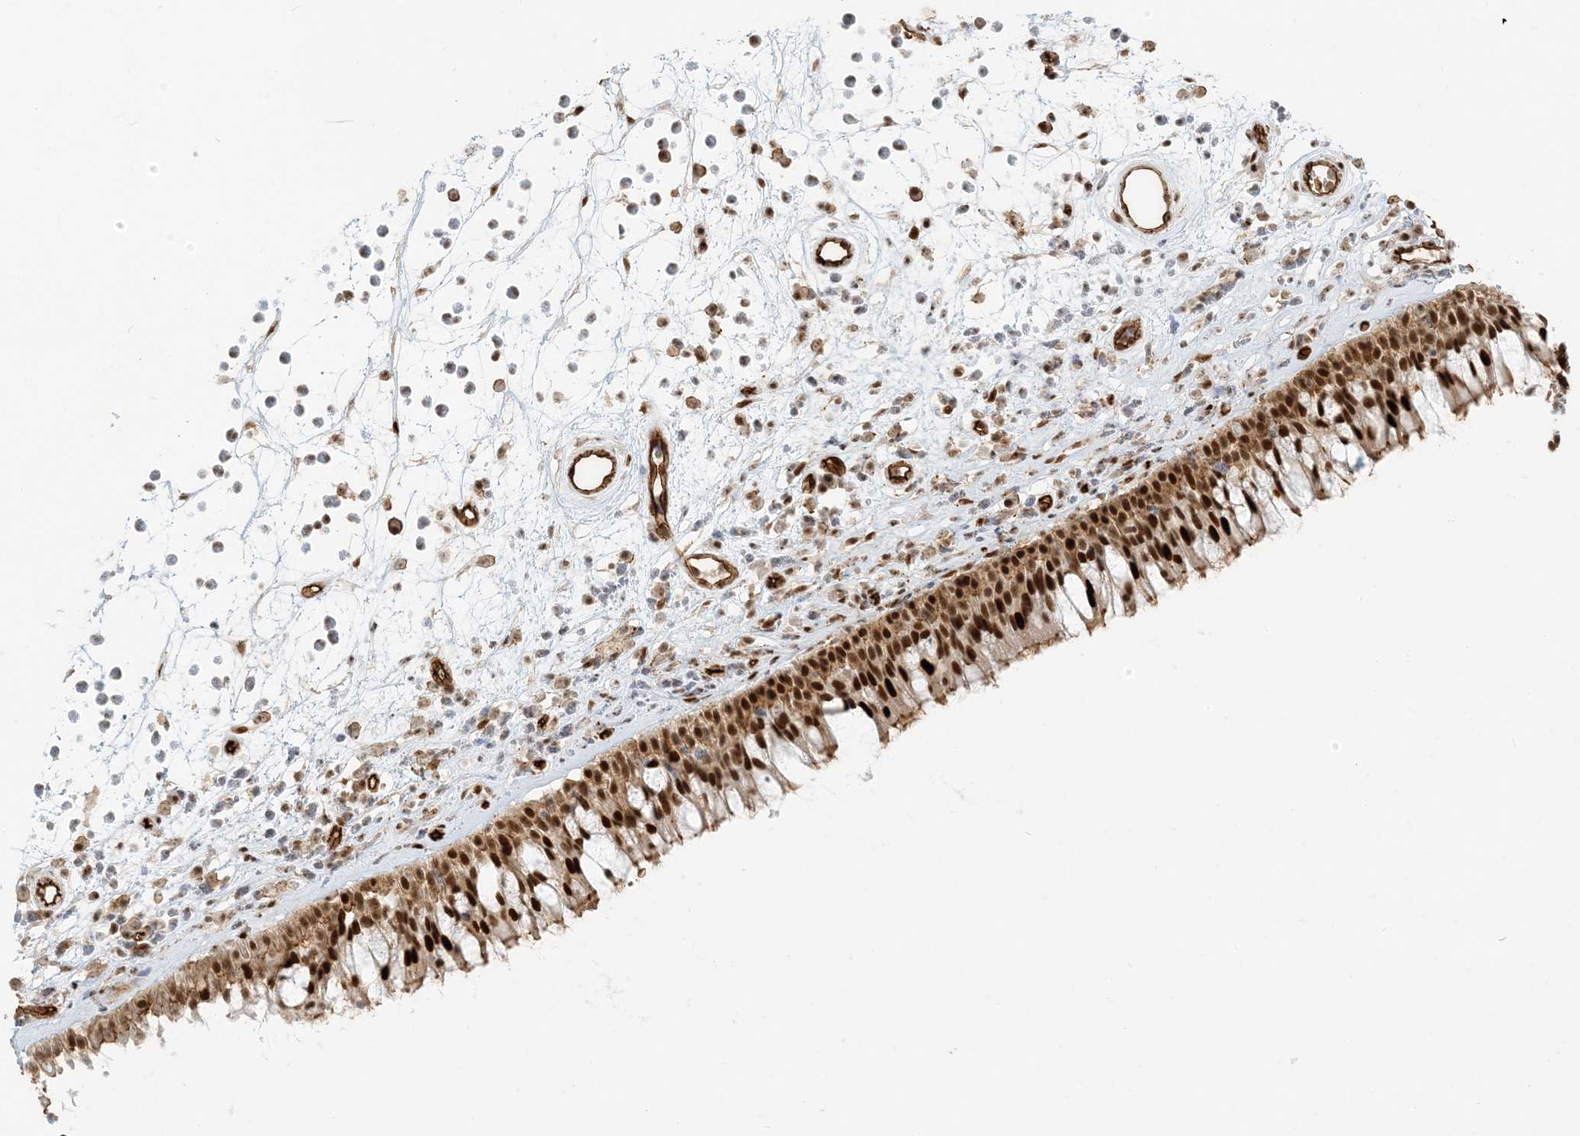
{"staining": {"intensity": "strong", "quantity": ">75%", "location": "nuclear"}, "tissue": "nasopharynx", "cell_type": "Respiratory epithelial cells", "image_type": "normal", "snomed": [{"axis": "morphology", "description": "Normal tissue, NOS"}, {"axis": "morphology", "description": "Inflammation, NOS"}, {"axis": "morphology", "description": "Malignant melanoma, Metastatic site"}, {"axis": "topography", "description": "Nasopharynx"}], "caption": "A brown stain shows strong nuclear expression of a protein in respiratory epithelial cells of normal nasopharynx. The staining is performed using DAB (3,3'-diaminobenzidine) brown chromogen to label protein expression. The nuclei are counter-stained blue using hematoxylin.", "gene": "CKS1B", "patient": {"sex": "male", "age": 70}}